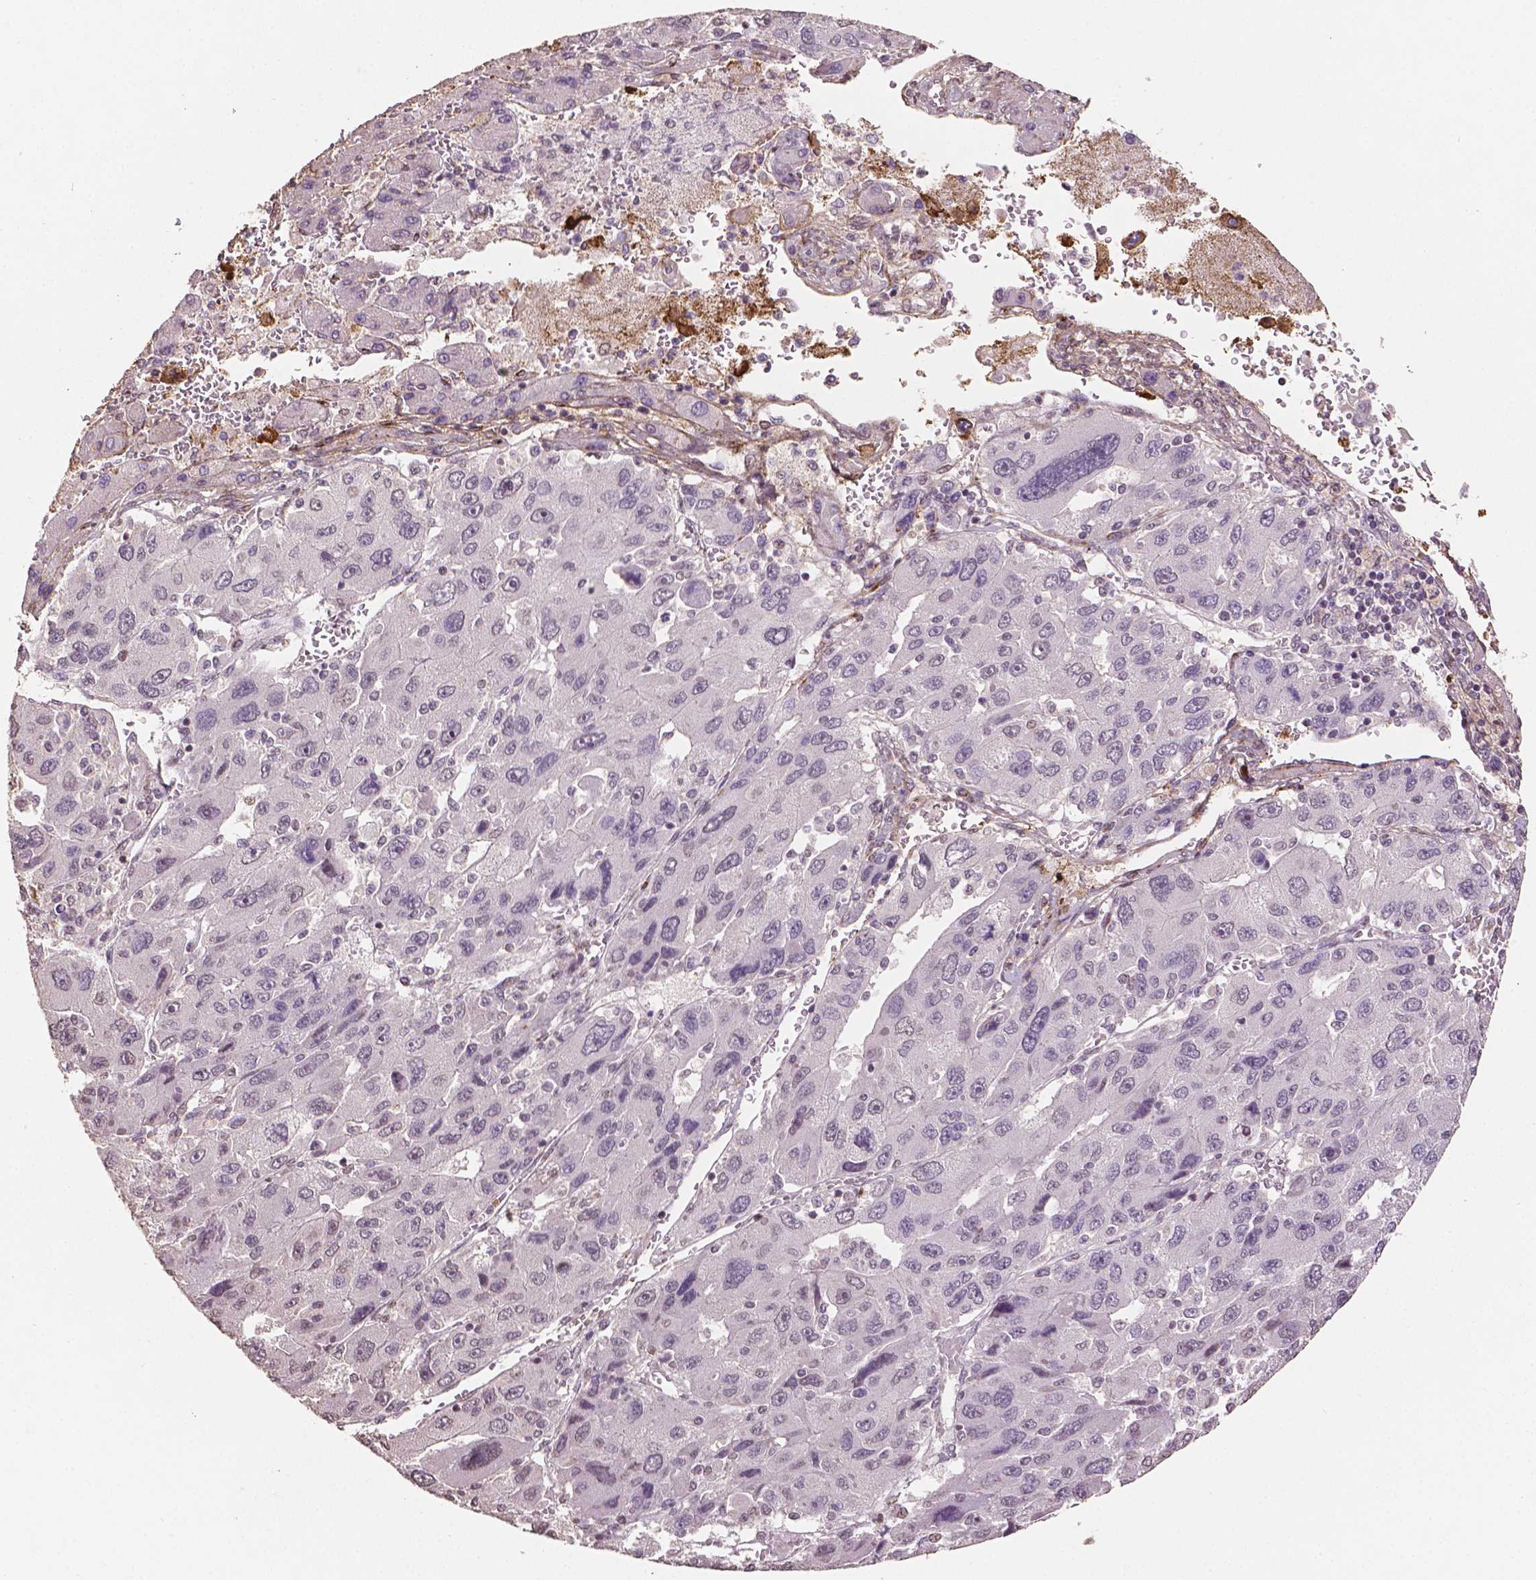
{"staining": {"intensity": "negative", "quantity": "none", "location": "none"}, "tissue": "liver cancer", "cell_type": "Tumor cells", "image_type": "cancer", "snomed": [{"axis": "morphology", "description": "Carcinoma, Hepatocellular, NOS"}, {"axis": "topography", "description": "Liver"}], "caption": "Immunohistochemistry image of neoplastic tissue: liver hepatocellular carcinoma stained with DAB (3,3'-diaminobenzidine) shows no significant protein positivity in tumor cells.", "gene": "DCN", "patient": {"sex": "female", "age": 41}}